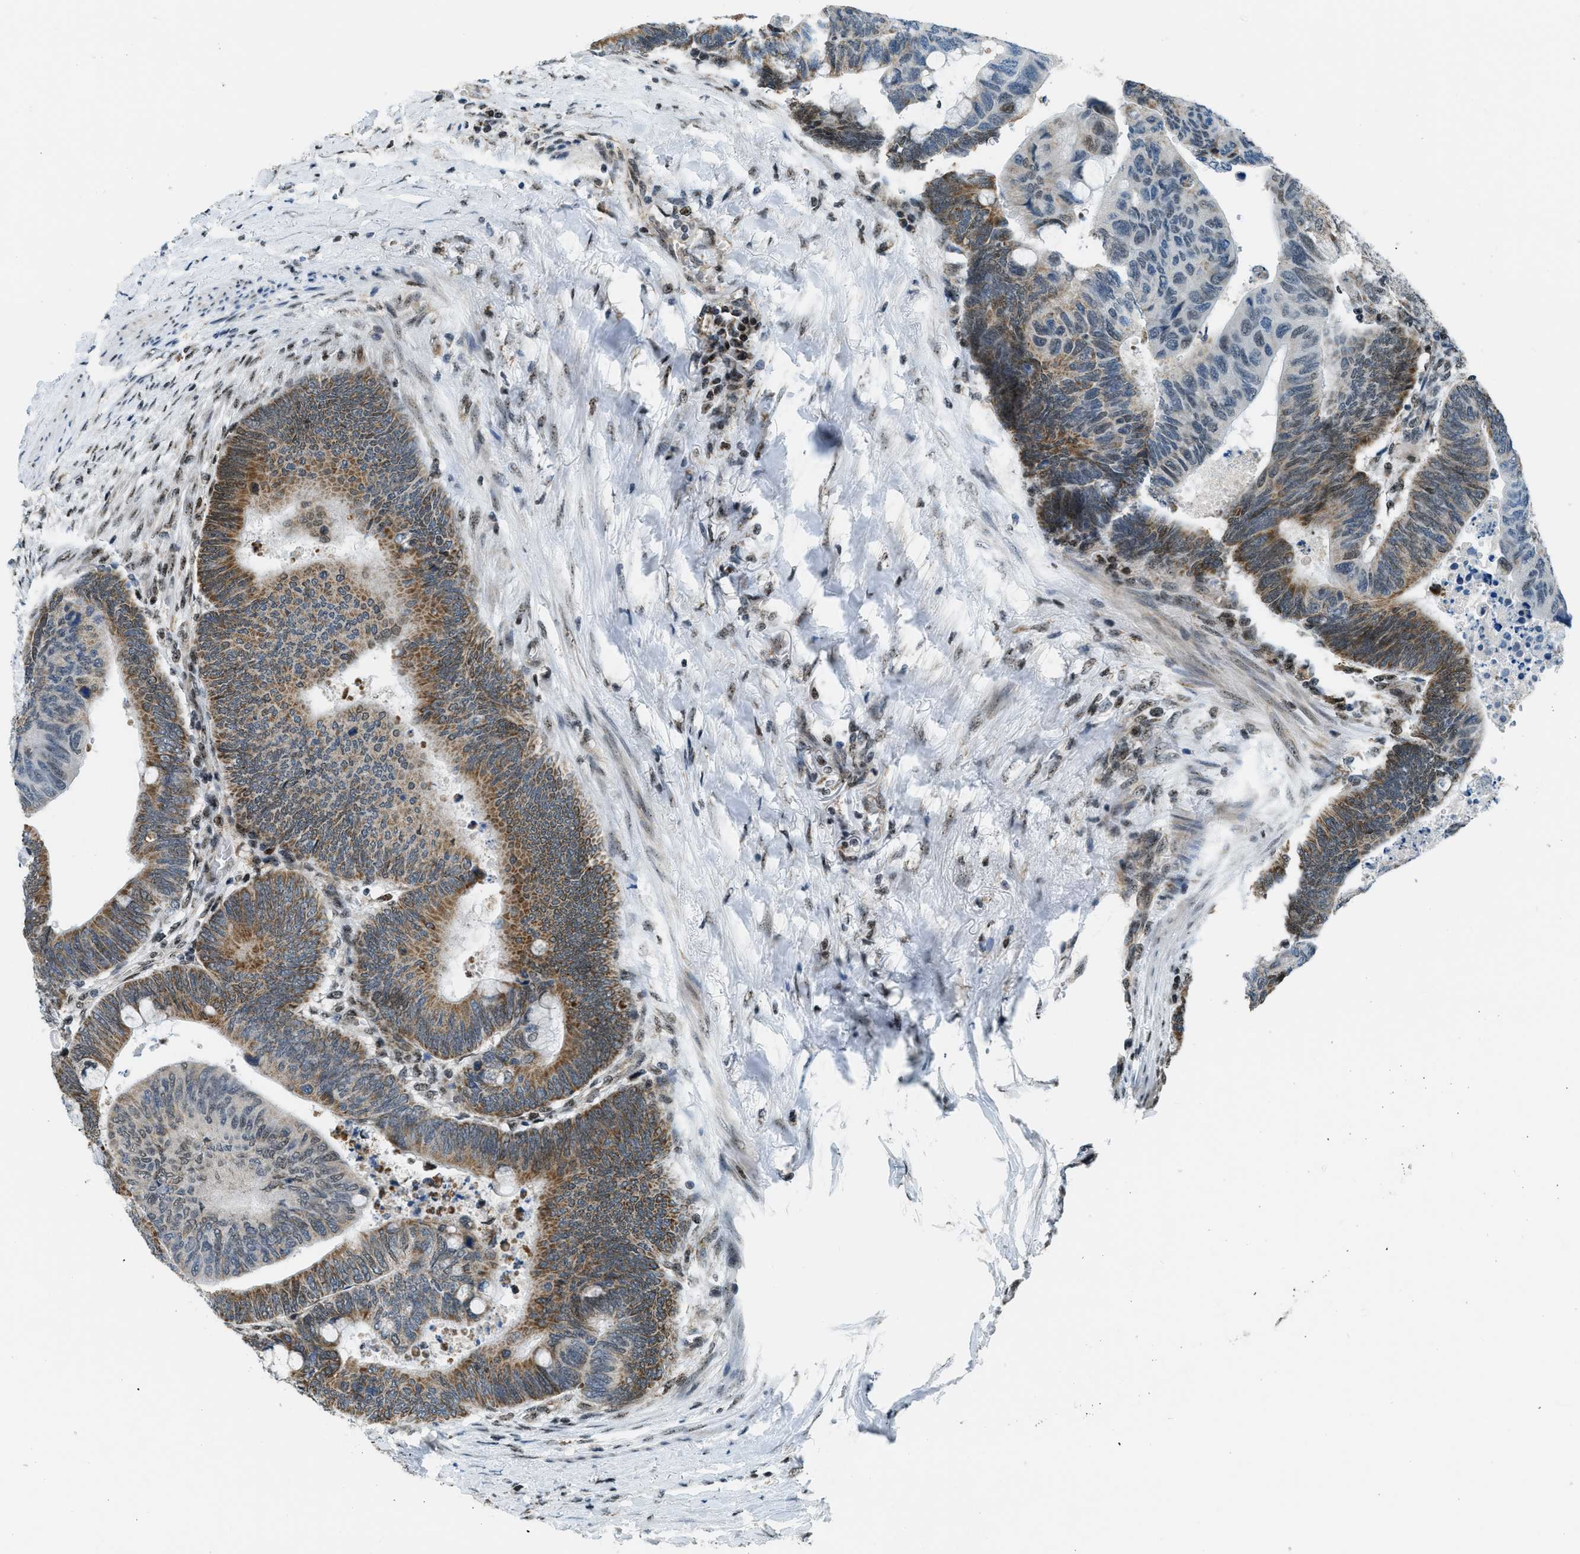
{"staining": {"intensity": "moderate", "quantity": "25%-75%", "location": "cytoplasmic/membranous,nuclear"}, "tissue": "colorectal cancer", "cell_type": "Tumor cells", "image_type": "cancer", "snomed": [{"axis": "morphology", "description": "Normal tissue, NOS"}, {"axis": "morphology", "description": "Adenocarcinoma, NOS"}, {"axis": "topography", "description": "Rectum"}, {"axis": "topography", "description": "Peripheral nerve tissue"}], "caption": "Human colorectal adenocarcinoma stained with a protein marker displays moderate staining in tumor cells.", "gene": "SP100", "patient": {"sex": "male", "age": 92}}